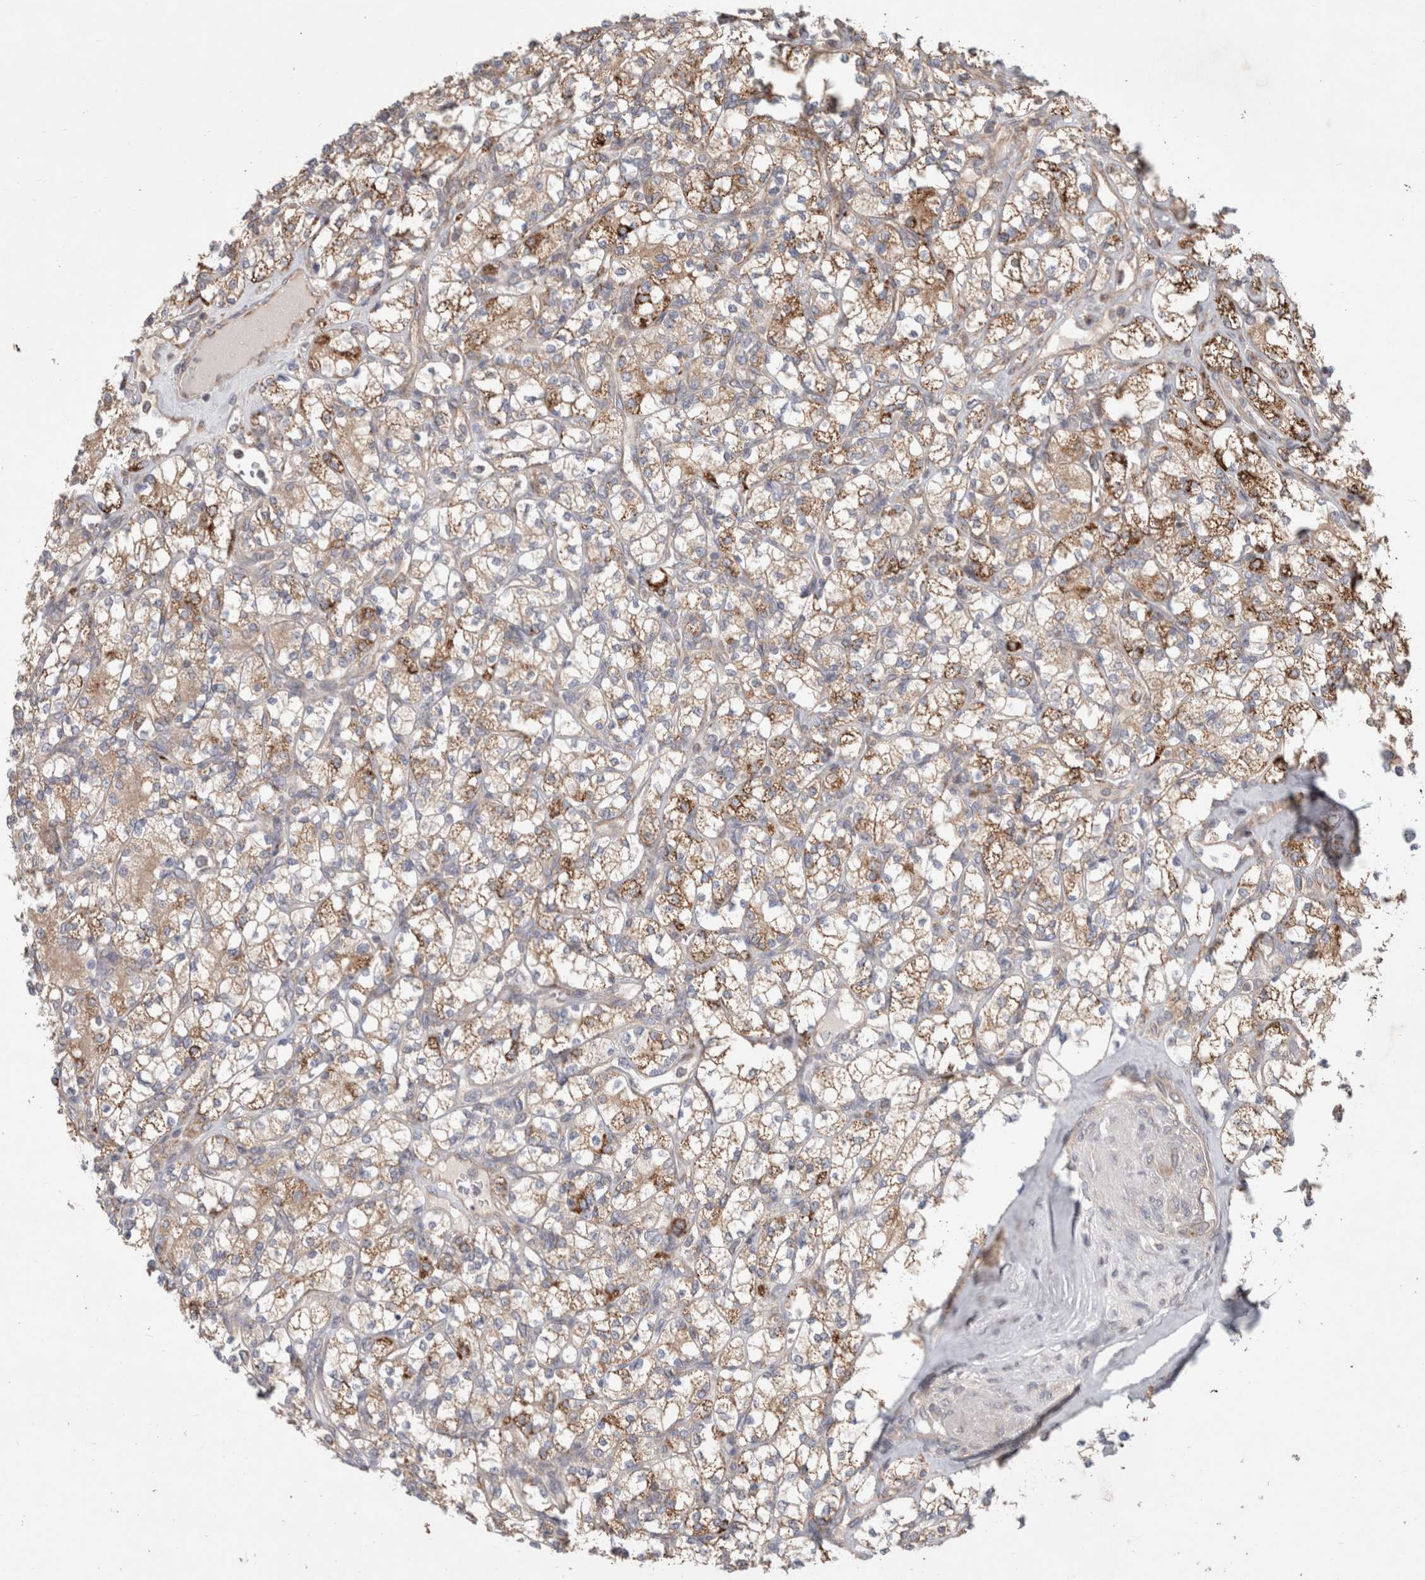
{"staining": {"intensity": "moderate", "quantity": ">75%", "location": "cytoplasmic/membranous"}, "tissue": "renal cancer", "cell_type": "Tumor cells", "image_type": "cancer", "snomed": [{"axis": "morphology", "description": "Adenocarcinoma, NOS"}, {"axis": "topography", "description": "Kidney"}], "caption": "Human renal cancer stained for a protein (brown) demonstrates moderate cytoplasmic/membranous positive expression in about >75% of tumor cells.", "gene": "HROB", "patient": {"sex": "male", "age": 77}}